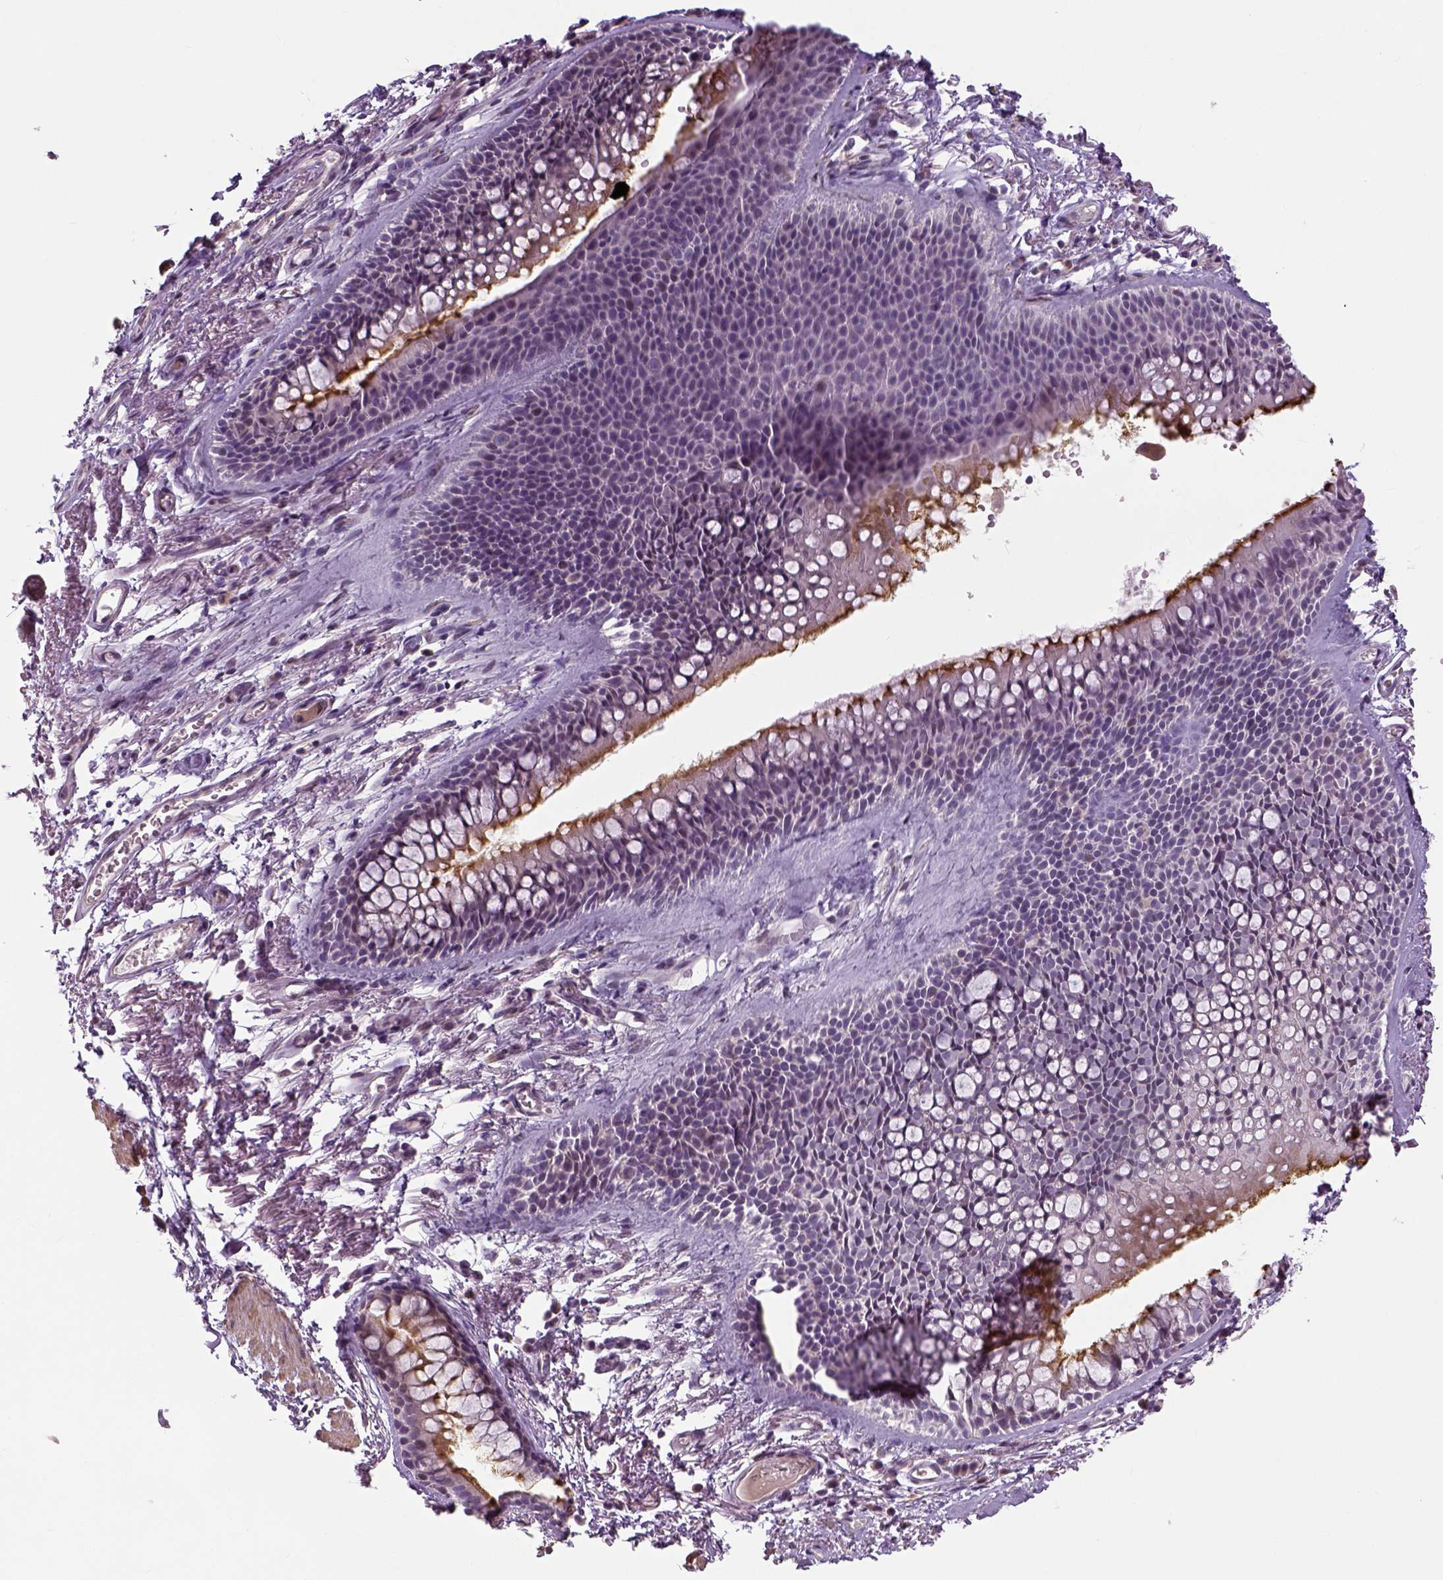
{"staining": {"intensity": "negative", "quantity": "none", "location": "none"}, "tissue": "soft tissue", "cell_type": "Fibroblasts", "image_type": "normal", "snomed": [{"axis": "morphology", "description": "Normal tissue, NOS"}, {"axis": "topography", "description": "Cartilage tissue"}, {"axis": "topography", "description": "Bronchus"}], "caption": "High power microscopy photomicrograph of an IHC image of normal soft tissue, revealing no significant positivity in fibroblasts. (Brightfield microscopy of DAB IHC at high magnification).", "gene": "NECAB1", "patient": {"sex": "female", "age": 79}}